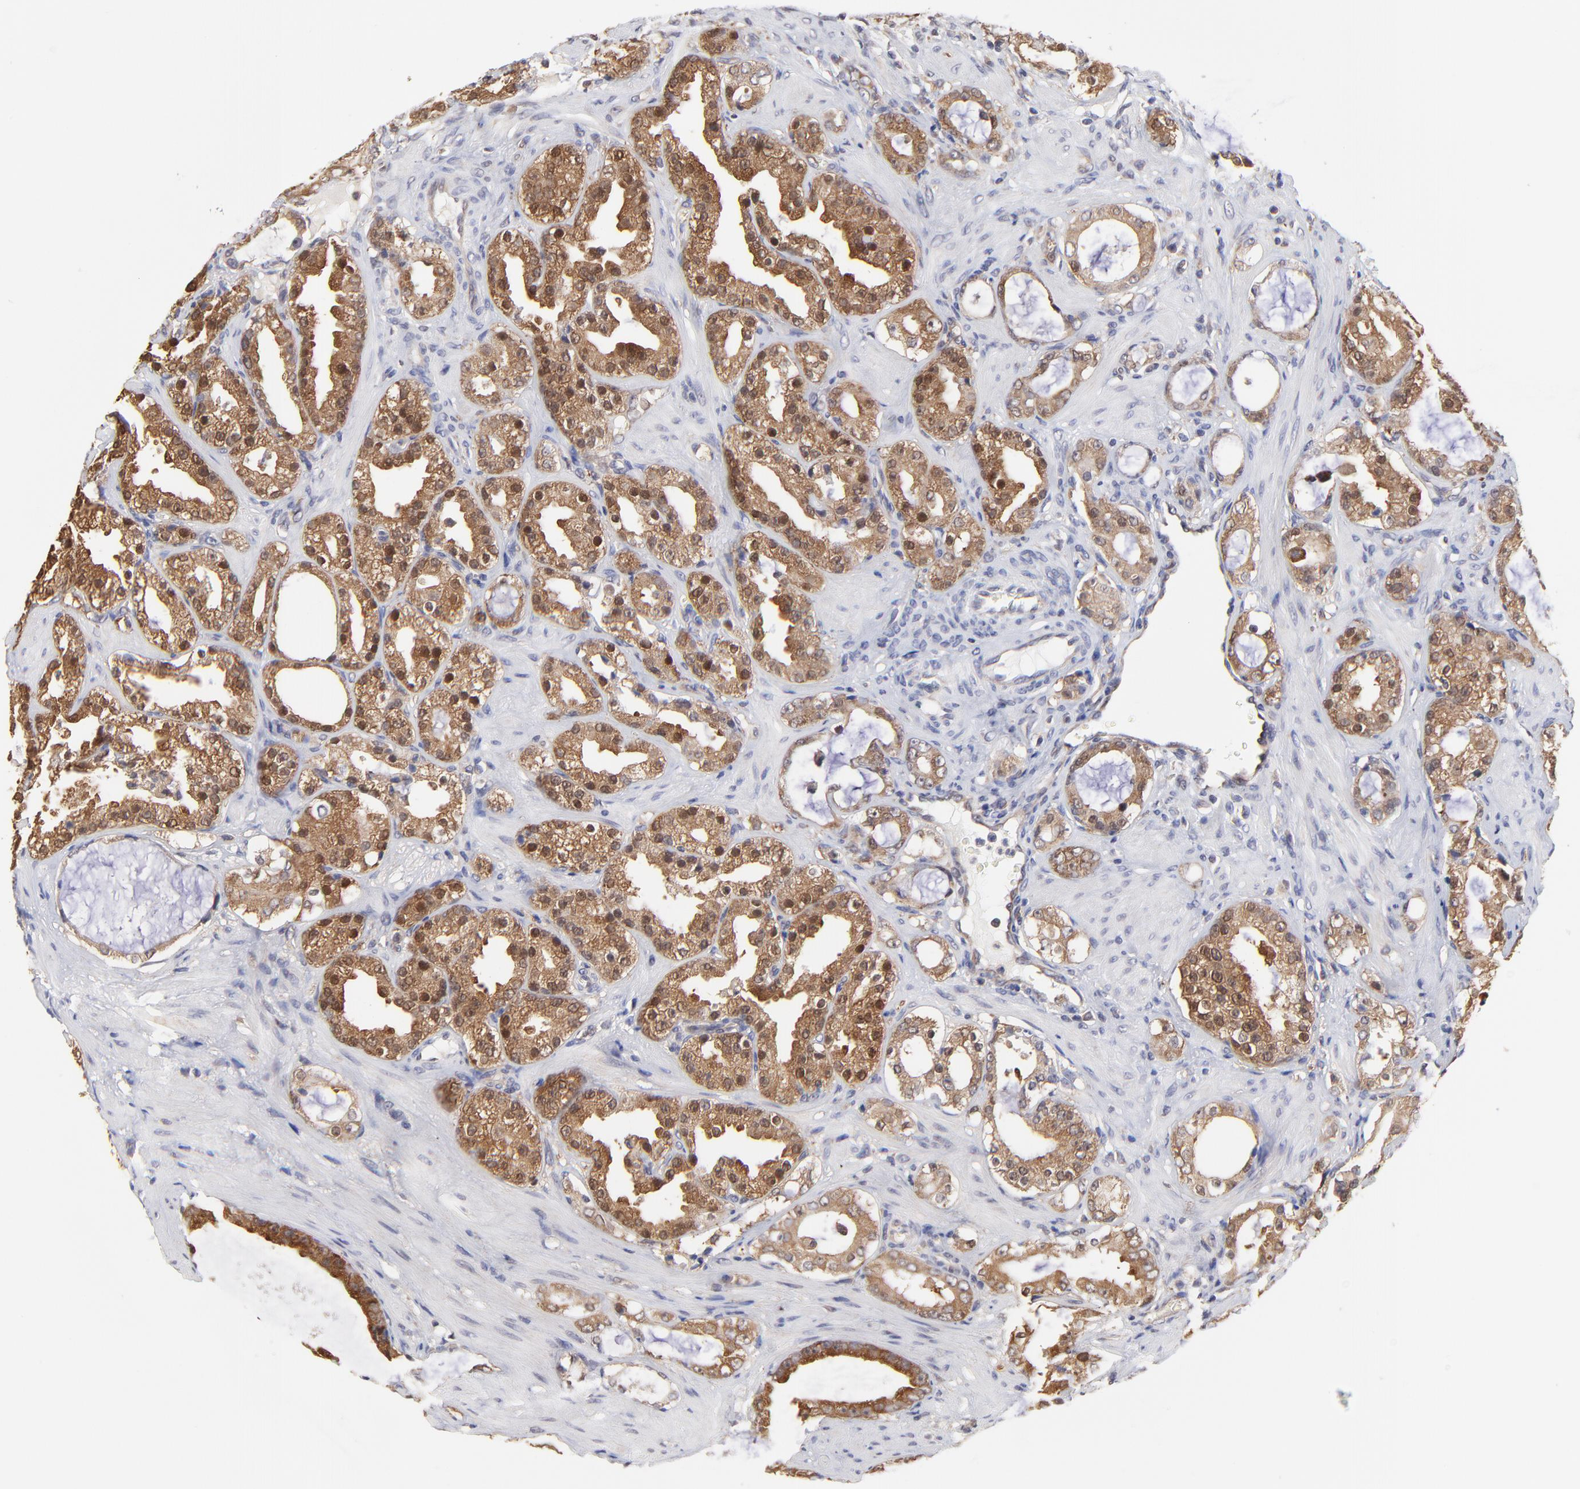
{"staining": {"intensity": "moderate", "quantity": ">75%", "location": "cytoplasmic/membranous"}, "tissue": "prostate cancer", "cell_type": "Tumor cells", "image_type": "cancer", "snomed": [{"axis": "morphology", "description": "Adenocarcinoma, Medium grade"}, {"axis": "topography", "description": "Prostate"}], "caption": "Protein staining of prostate medium-grade adenocarcinoma tissue demonstrates moderate cytoplasmic/membranous positivity in approximately >75% of tumor cells.", "gene": "GART", "patient": {"sex": "male", "age": 73}}